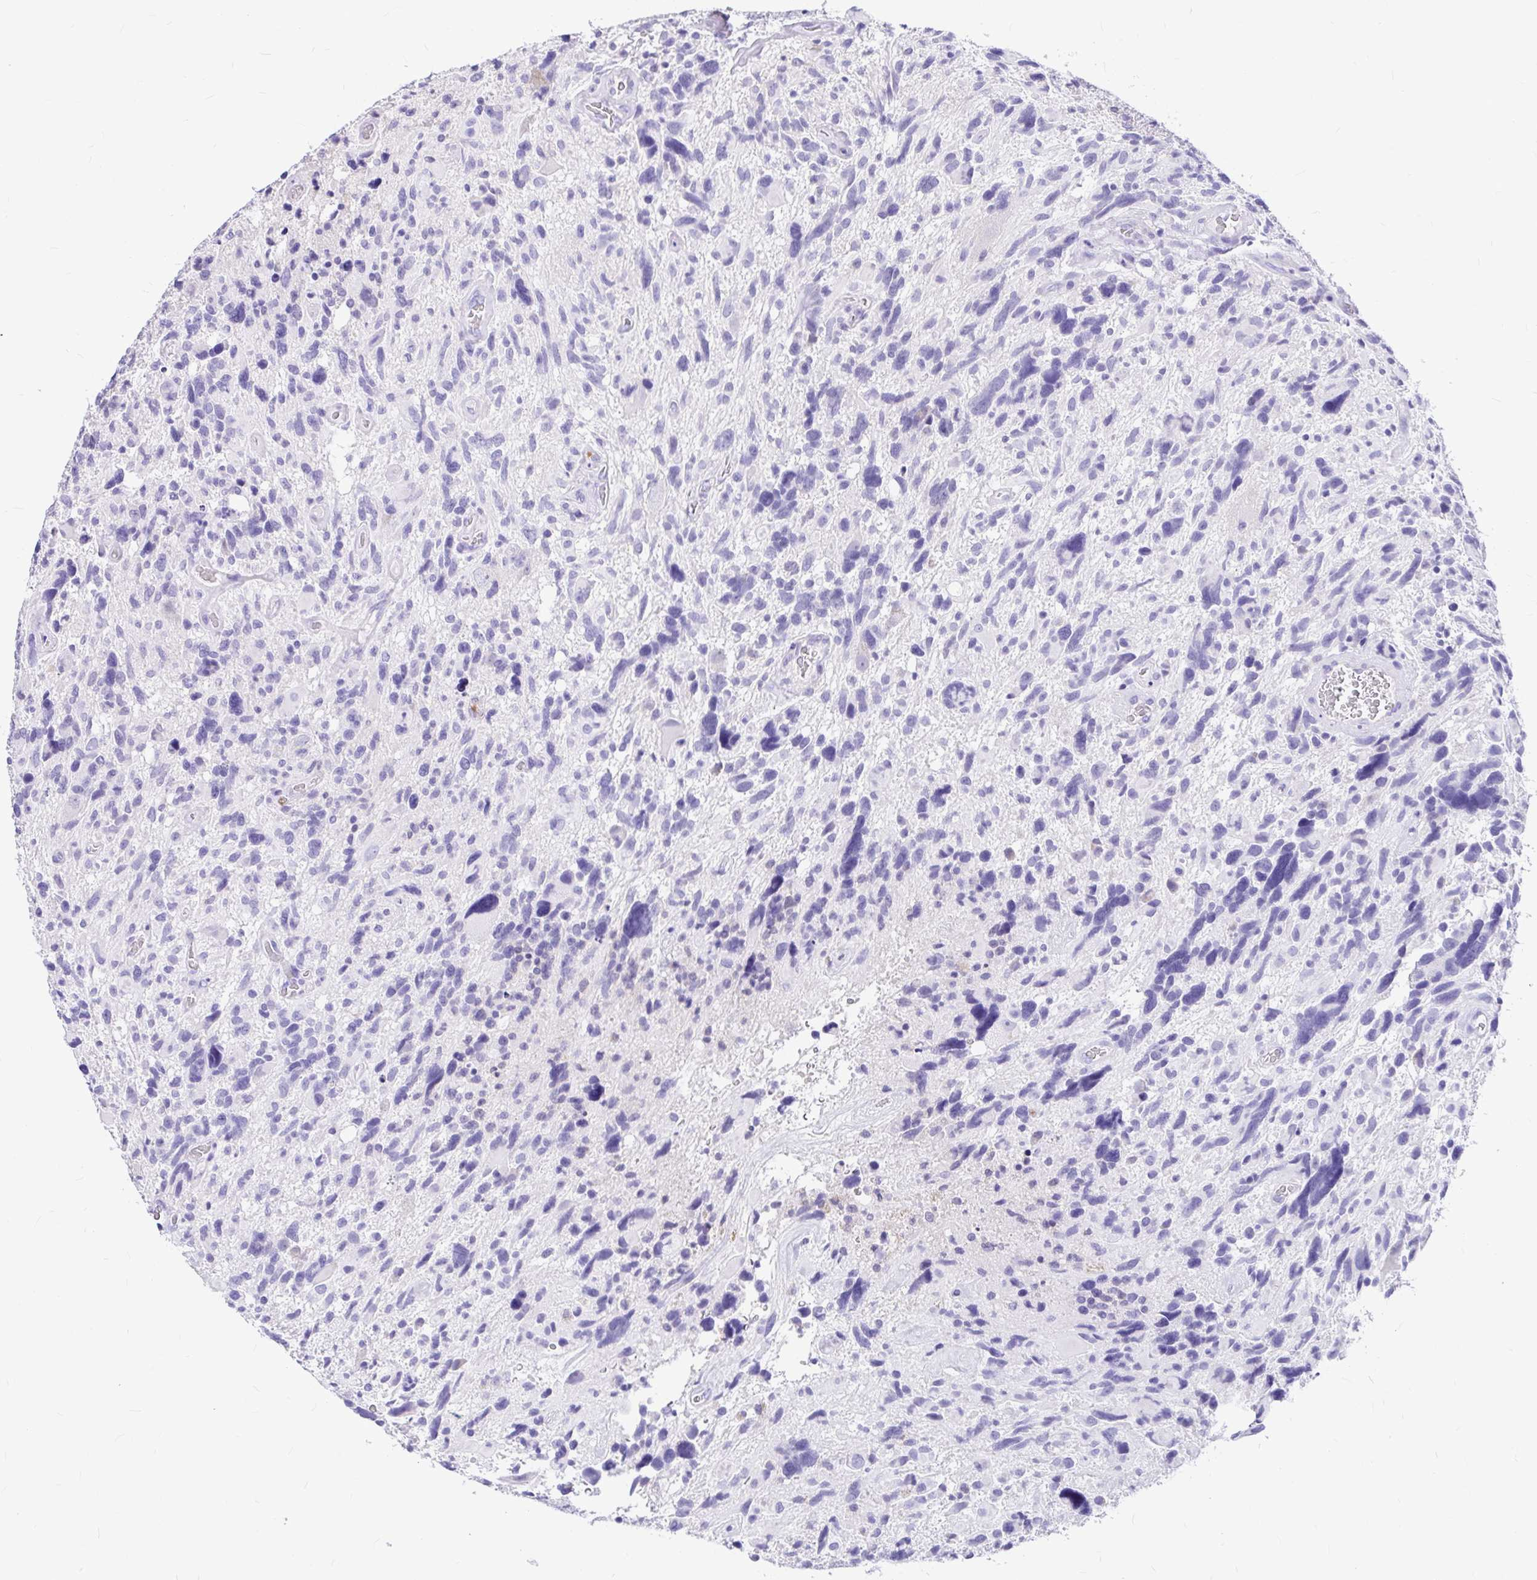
{"staining": {"intensity": "negative", "quantity": "none", "location": "none"}, "tissue": "glioma", "cell_type": "Tumor cells", "image_type": "cancer", "snomed": [{"axis": "morphology", "description": "Glioma, malignant, High grade"}, {"axis": "topography", "description": "Brain"}], "caption": "DAB (3,3'-diaminobenzidine) immunohistochemical staining of malignant glioma (high-grade) shows no significant positivity in tumor cells.", "gene": "CLEC1B", "patient": {"sex": "male", "age": 49}}